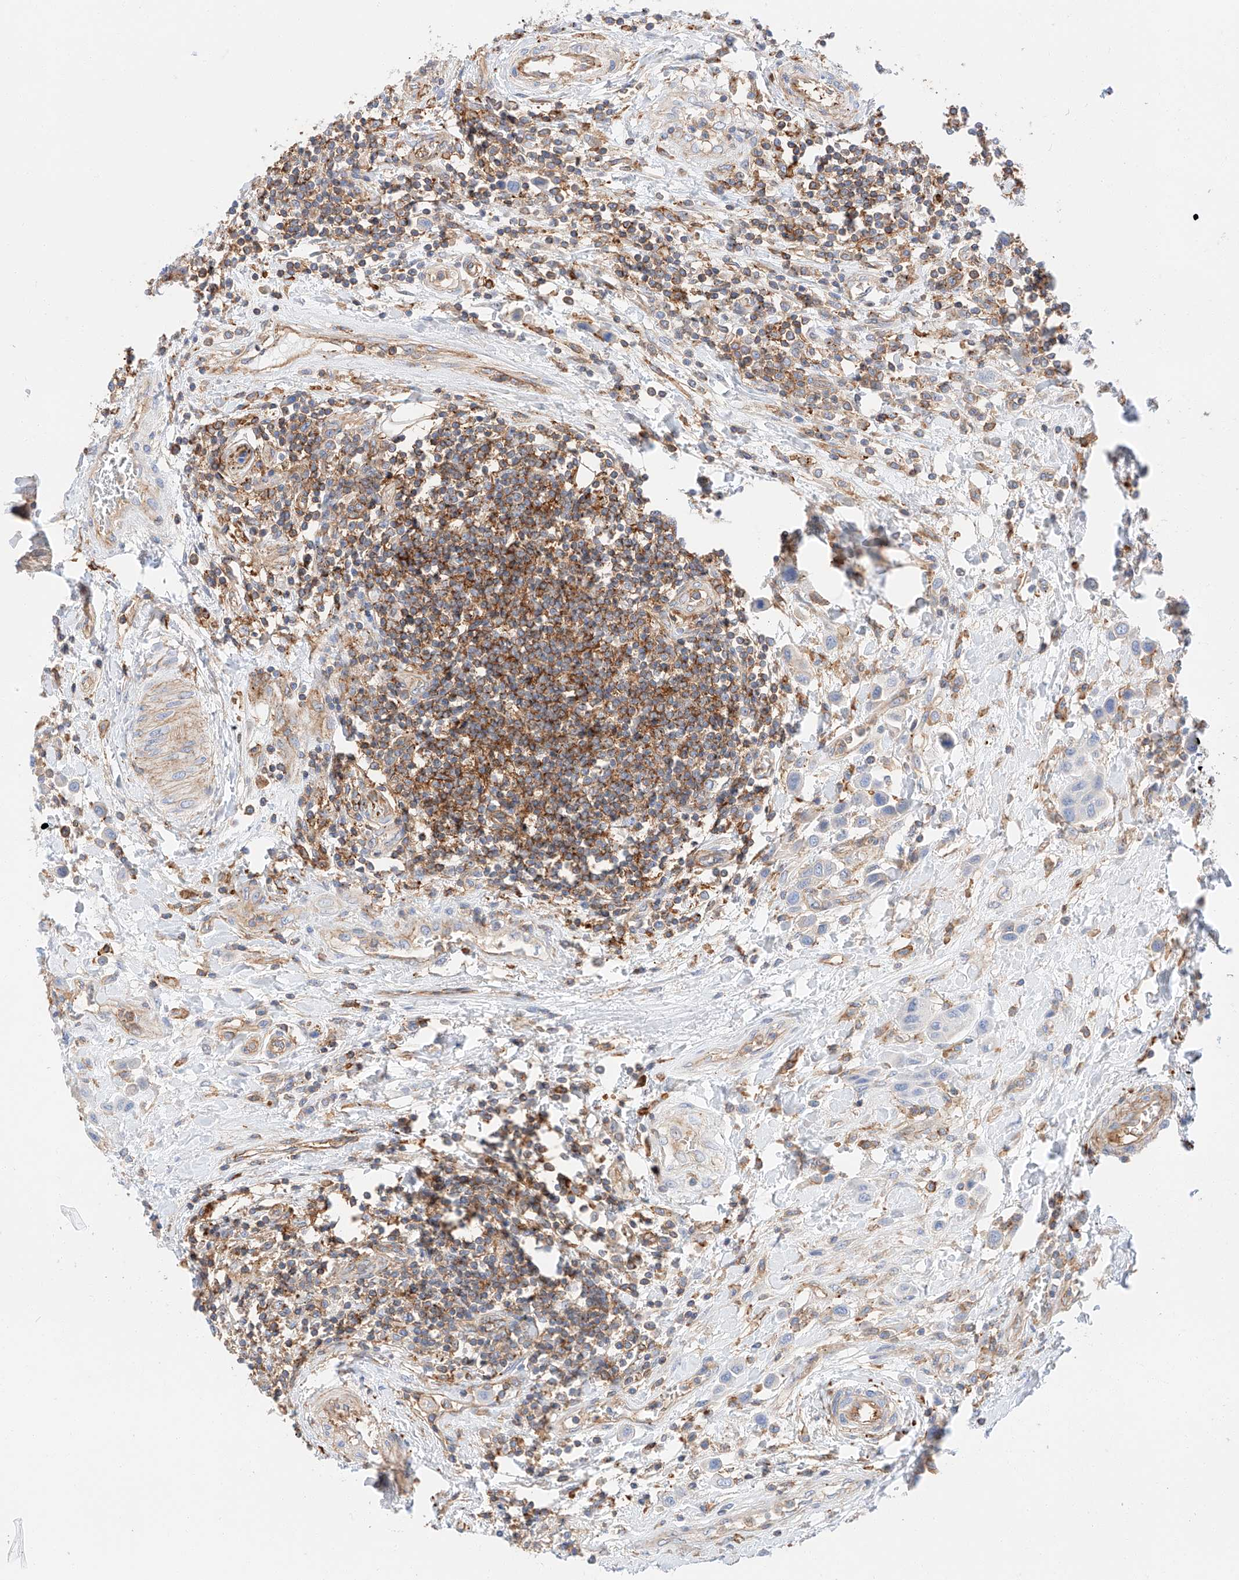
{"staining": {"intensity": "negative", "quantity": "none", "location": "none"}, "tissue": "urothelial cancer", "cell_type": "Tumor cells", "image_type": "cancer", "snomed": [{"axis": "morphology", "description": "Urothelial carcinoma, High grade"}, {"axis": "topography", "description": "Urinary bladder"}], "caption": "The micrograph reveals no staining of tumor cells in urothelial carcinoma (high-grade).", "gene": "HAUS4", "patient": {"sex": "male", "age": 50}}